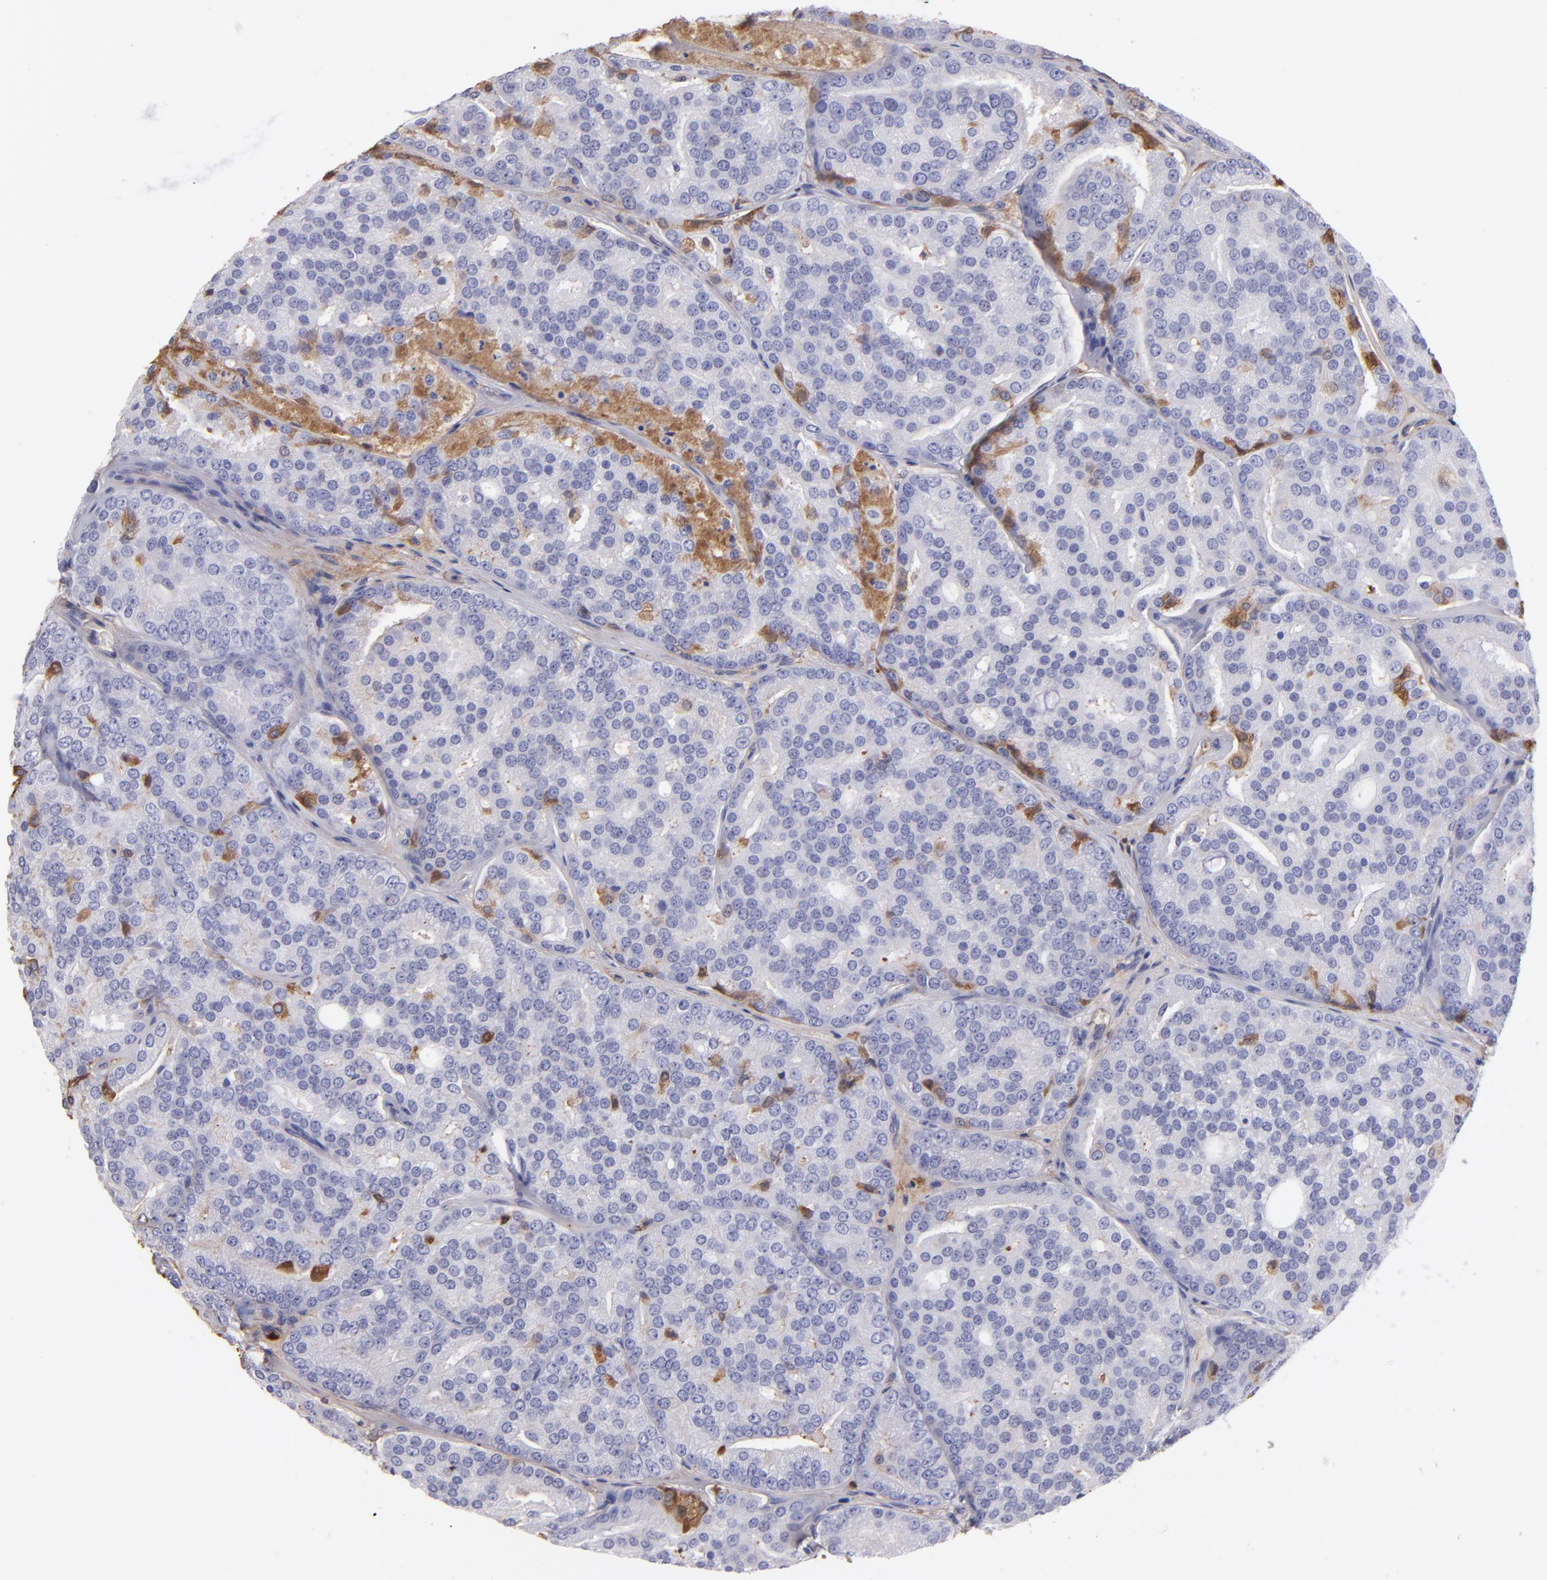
{"staining": {"intensity": "moderate", "quantity": "<25%", "location": "cytoplasmic/membranous"}, "tissue": "prostate cancer", "cell_type": "Tumor cells", "image_type": "cancer", "snomed": [{"axis": "morphology", "description": "Adenocarcinoma, High grade"}, {"axis": "topography", "description": "Prostate"}], "caption": "IHC histopathology image of human prostate cancer stained for a protein (brown), which demonstrates low levels of moderate cytoplasmic/membranous staining in about <25% of tumor cells.", "gene": "FGB", "patient": {"sex": "male", "age": 64}}